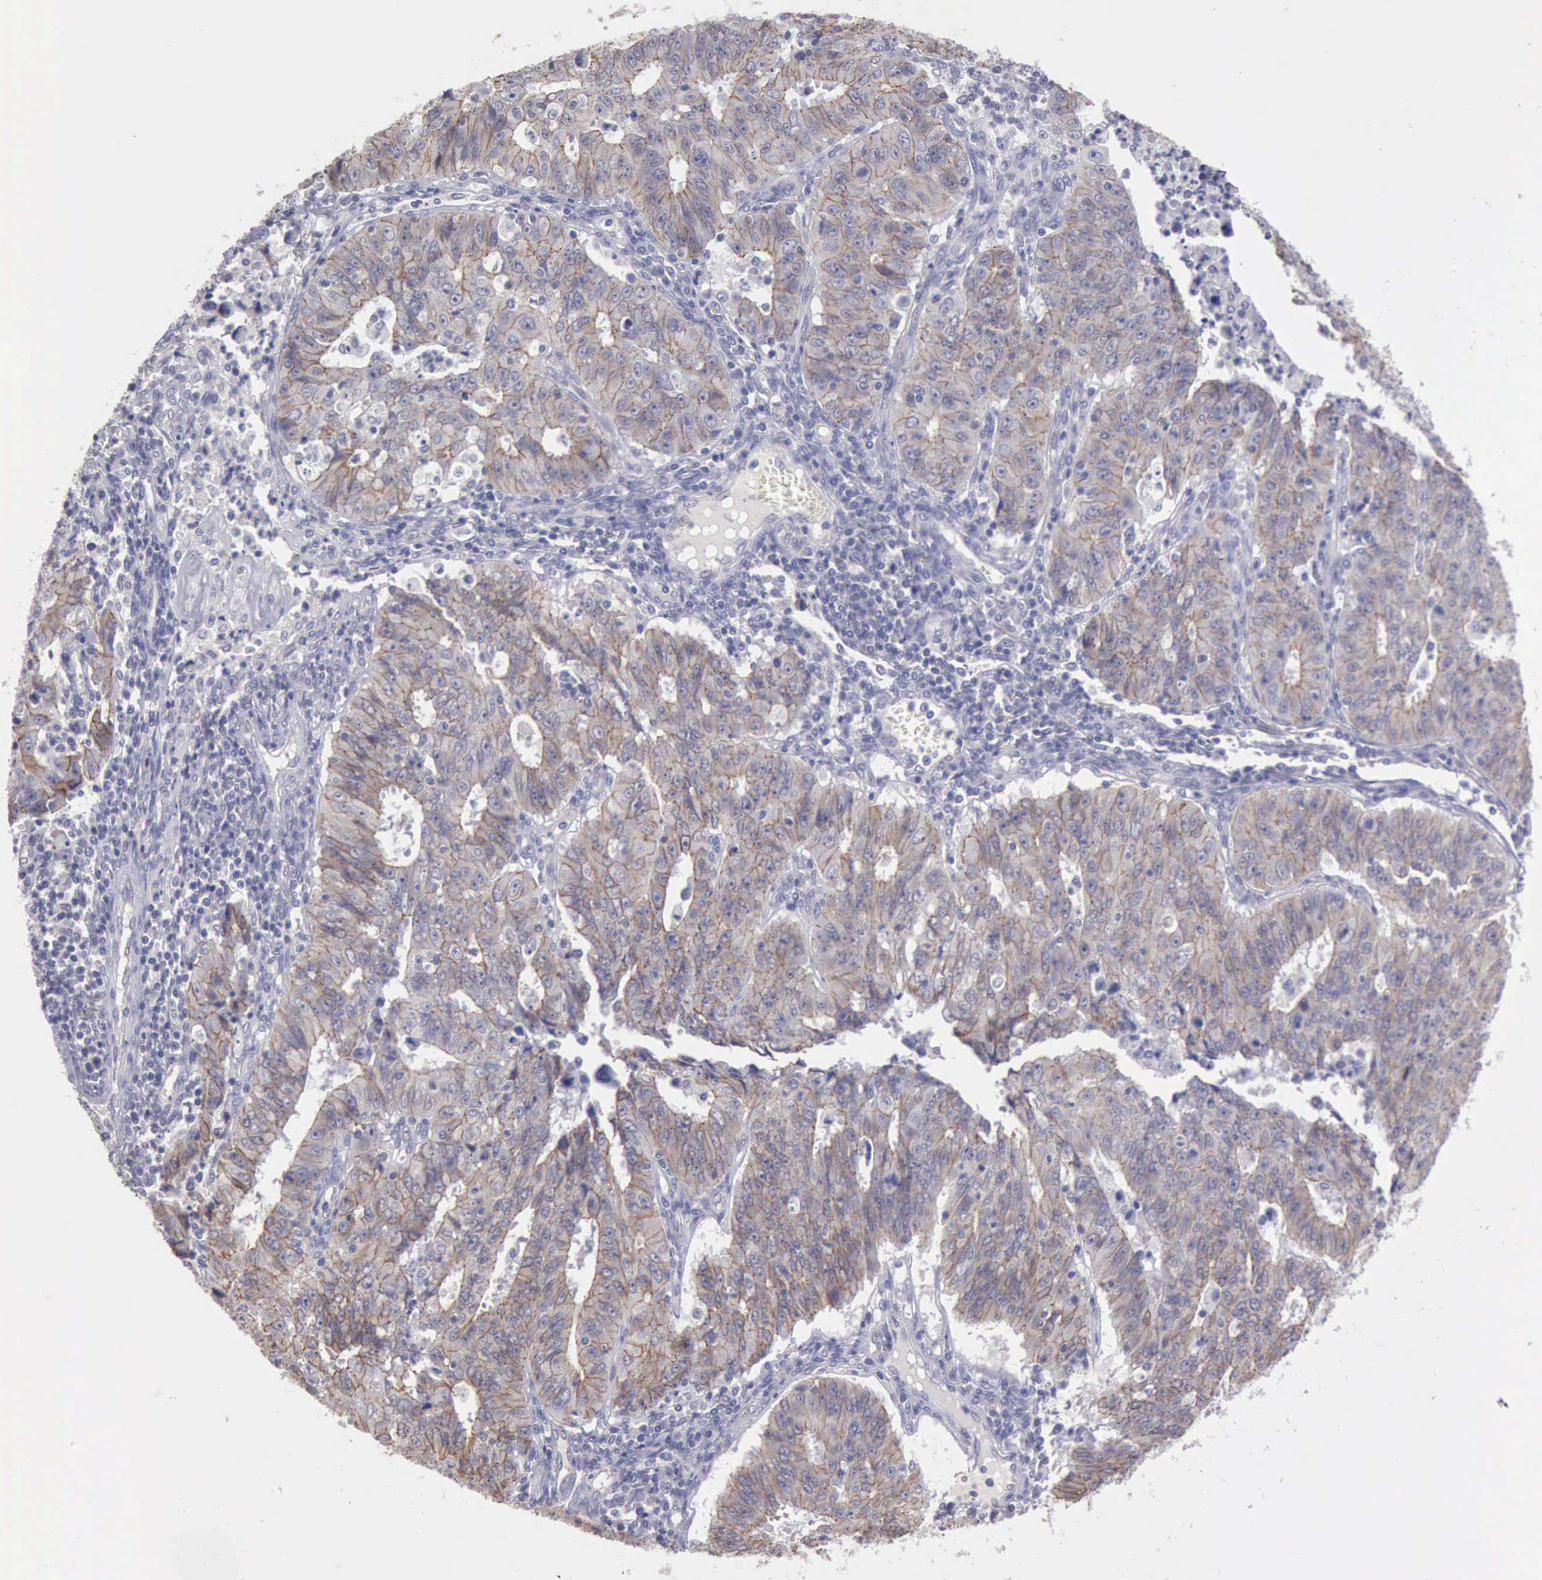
{"staining": {"intensity": "weak", "quantity": ">75%", "location": "cytoplasmic/membranous"}, "tissue": "endometrial cancer", "cell_type": "Tumor cells", "image_type": "cancer", "snomed": [{"axis": "morphology", "description": "Adenocarcinoma, NOS"}, {"axis": "topography", "description": "Endometrium"}], "caption": "Endometrial cancer (adenocarcinoma) stained with DAB IHC exhibits low levels of weak cytoplasmic/membranous expression in about >75% of tumor cells. Nuclei are stained in blue.", "gene": "KCND1", "patient": {"sex": "female", "age": 42}}